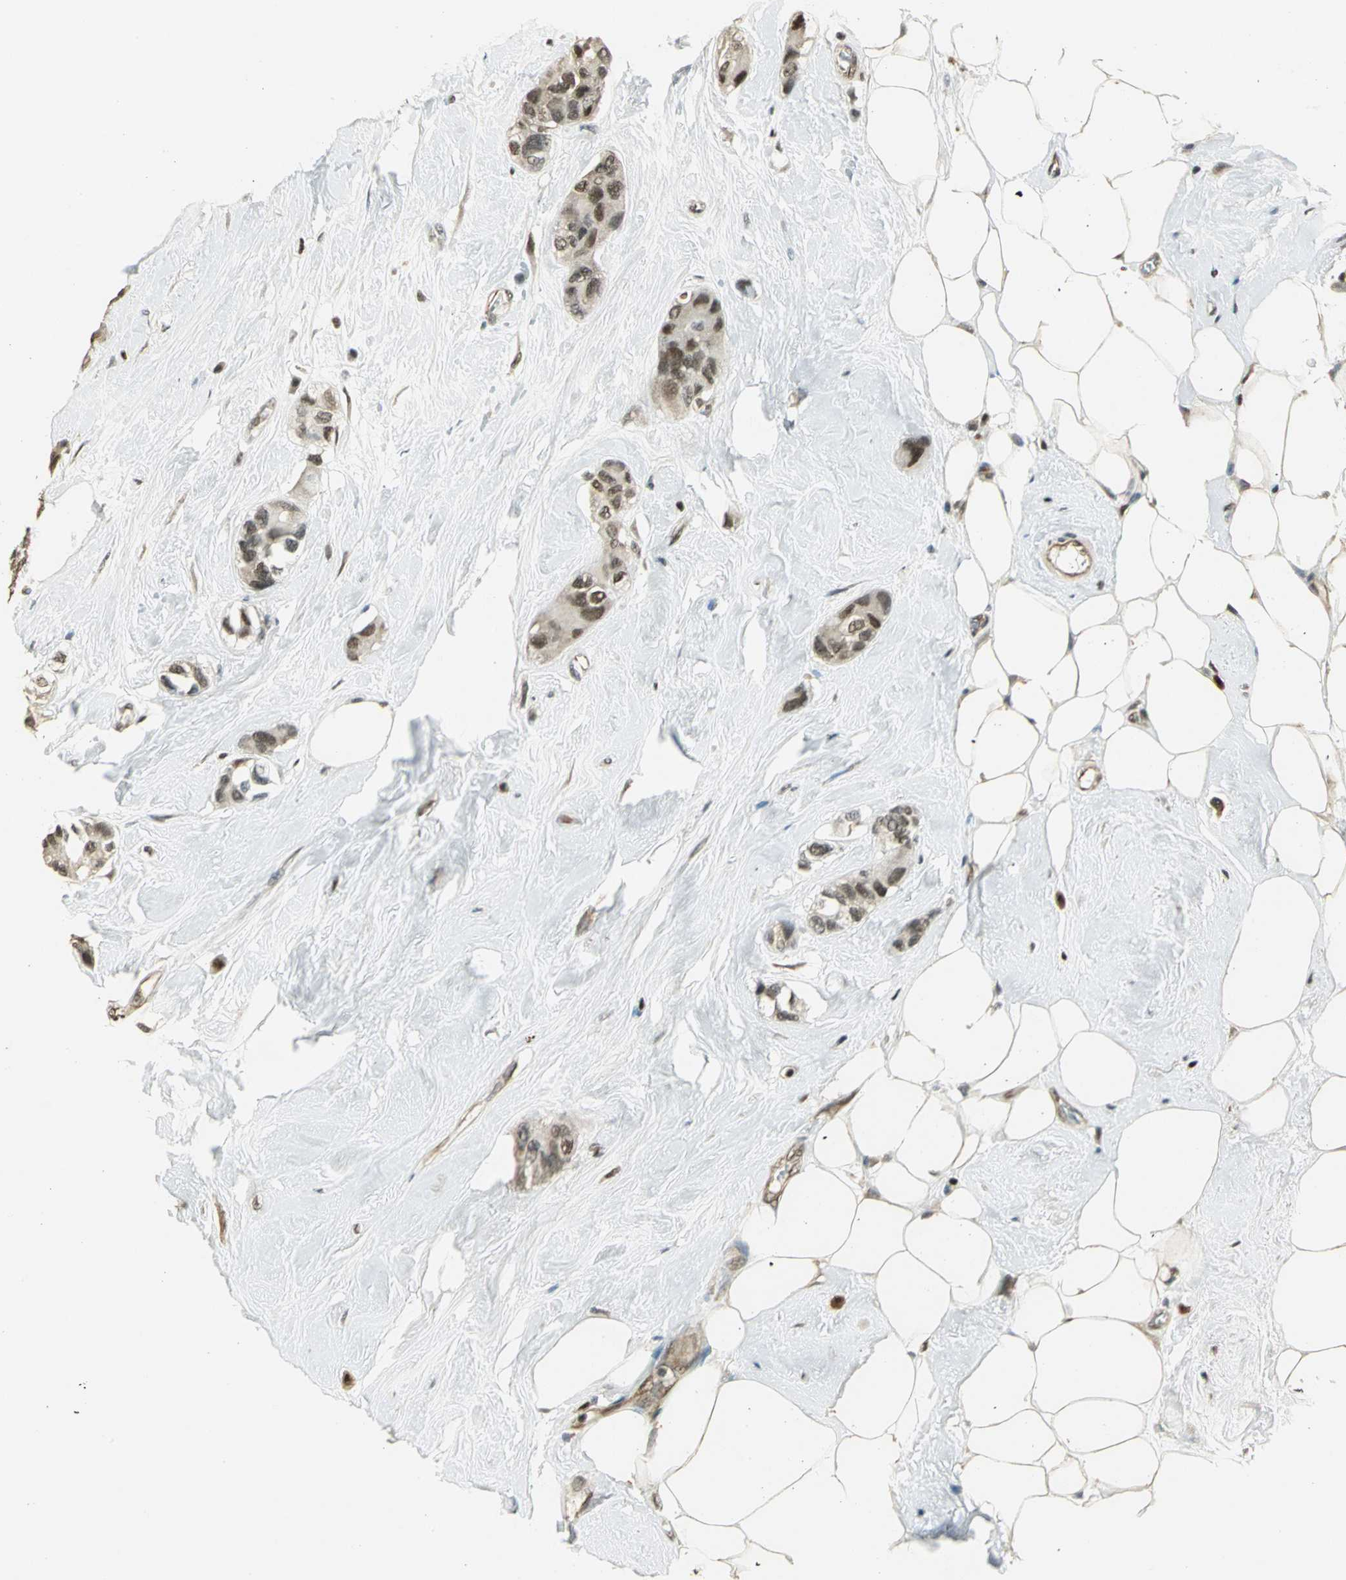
{"staining": {"intensity": "moderate", "quantity": ">75%", "location": "cytoplasmic/membranous,nuclear"}, "tissue": "breast cancer", "cell_type": "Tumor cells", "image_type": "cancer", "snomed": [{"axis": "morphology", "description": "Duct carcinoma"}, {"axis": "topography", "description": "Breast"}], "caption": "IHC (DAB (3,3'-diaminobenzidine)) staining of human breast cancer exhibits moderate cytoplasmic/membranous and nuclear protein positivity in approximately >75% of tumor cells.", "gene": "ELF1", "patient": {"sex": "female", "age": 51}}